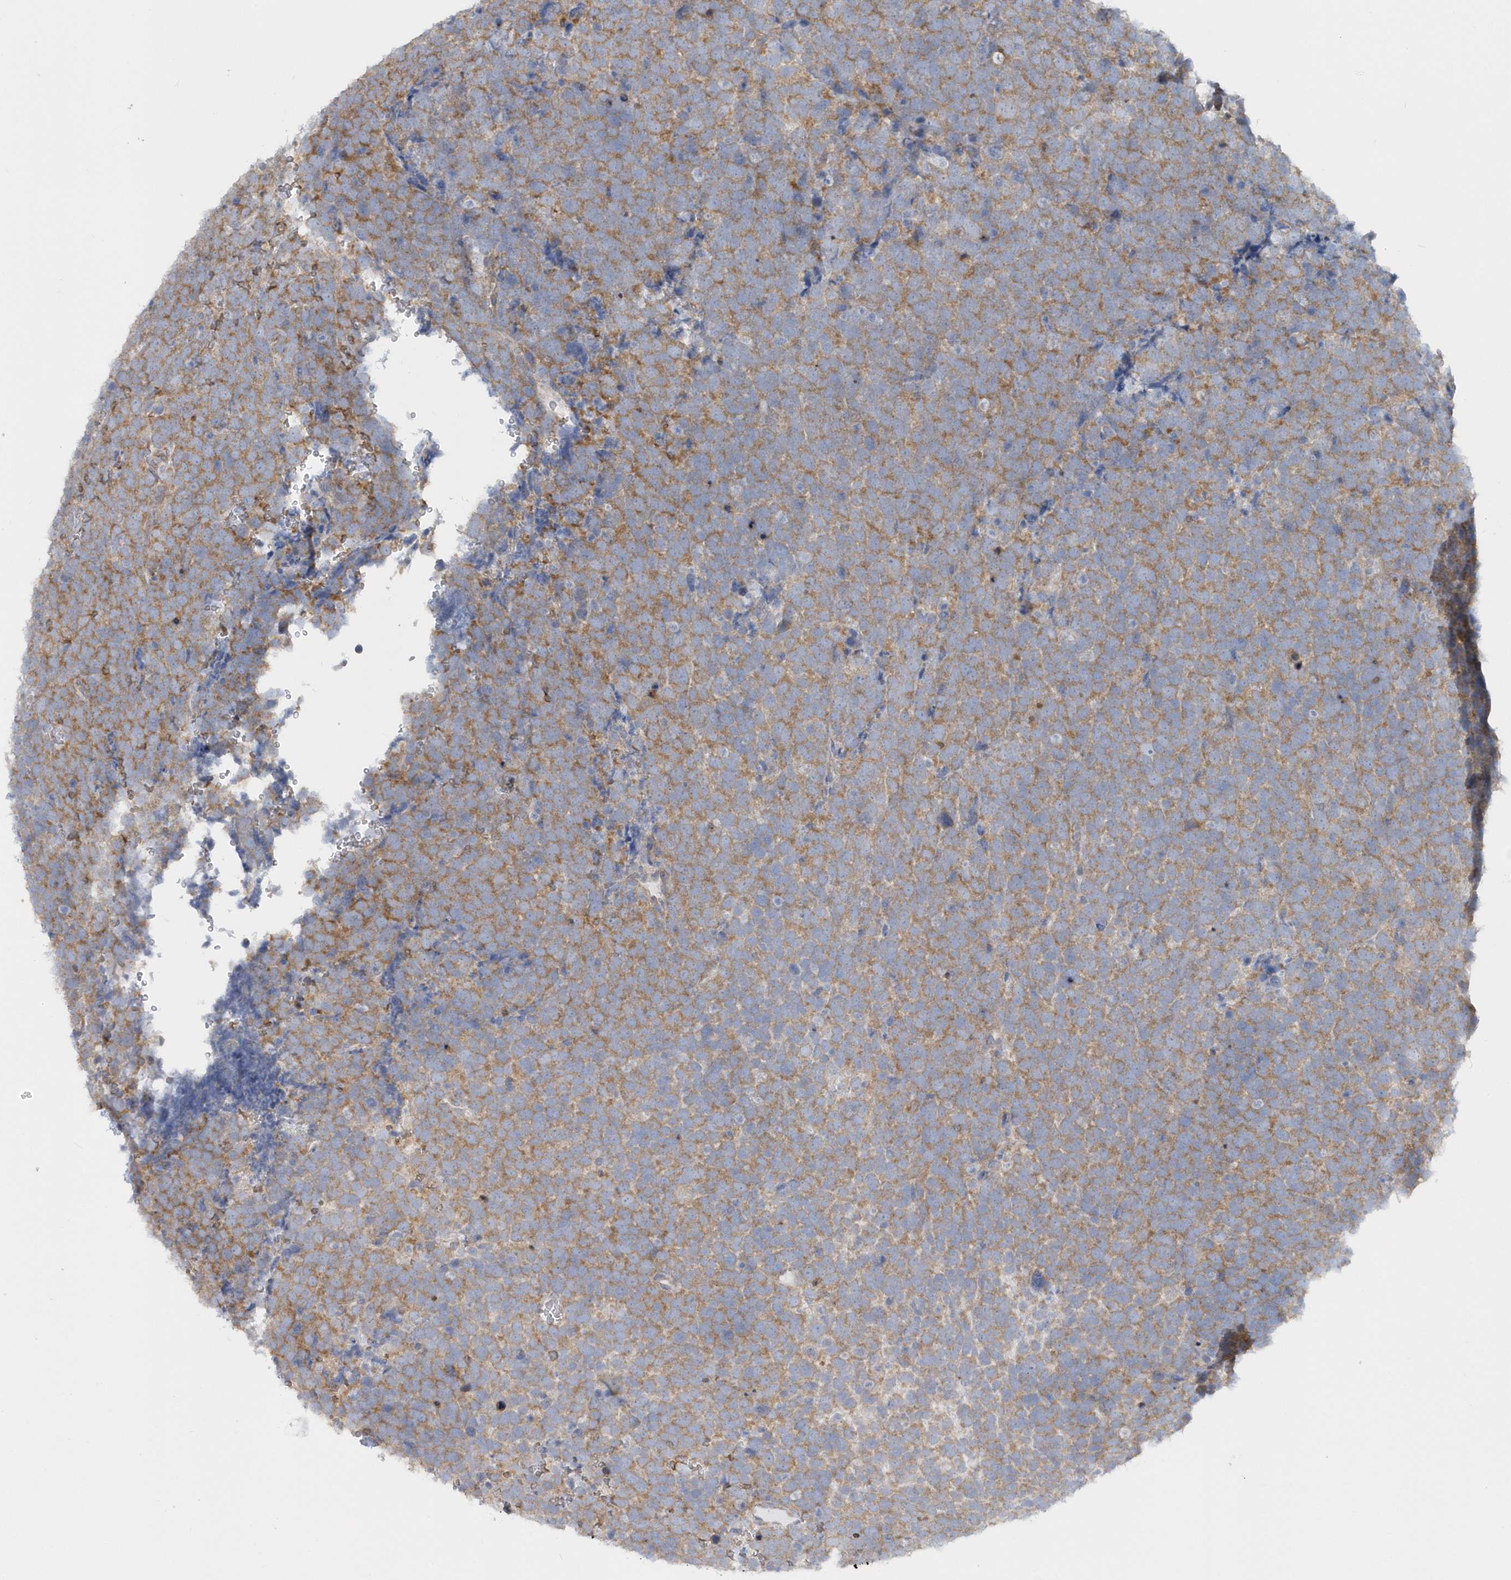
{"staining": {"intensity": "moderate", "quantity": ">75%", "location": "cytoplasmic/membranous"}, "tissue": "urothelial cancer", "cell_type": "Tumor cells", "image_type": "cancer", "snomed": [{"axis": "morphology", "description": "Urothelial carcinoma, High grade"}, {"axis": "topography", "description": "Urinary bladder"}], "caption": "Urothelial carcinoma (high-grade) stained with DAB IHC displays medium levels of moderate cytoplasmic/membranous positivity in about >75% of tumor cells. Nuclei are stained in blue.", "gene": "EIF3C", "patient": {"sex": "female", "age": 82}}